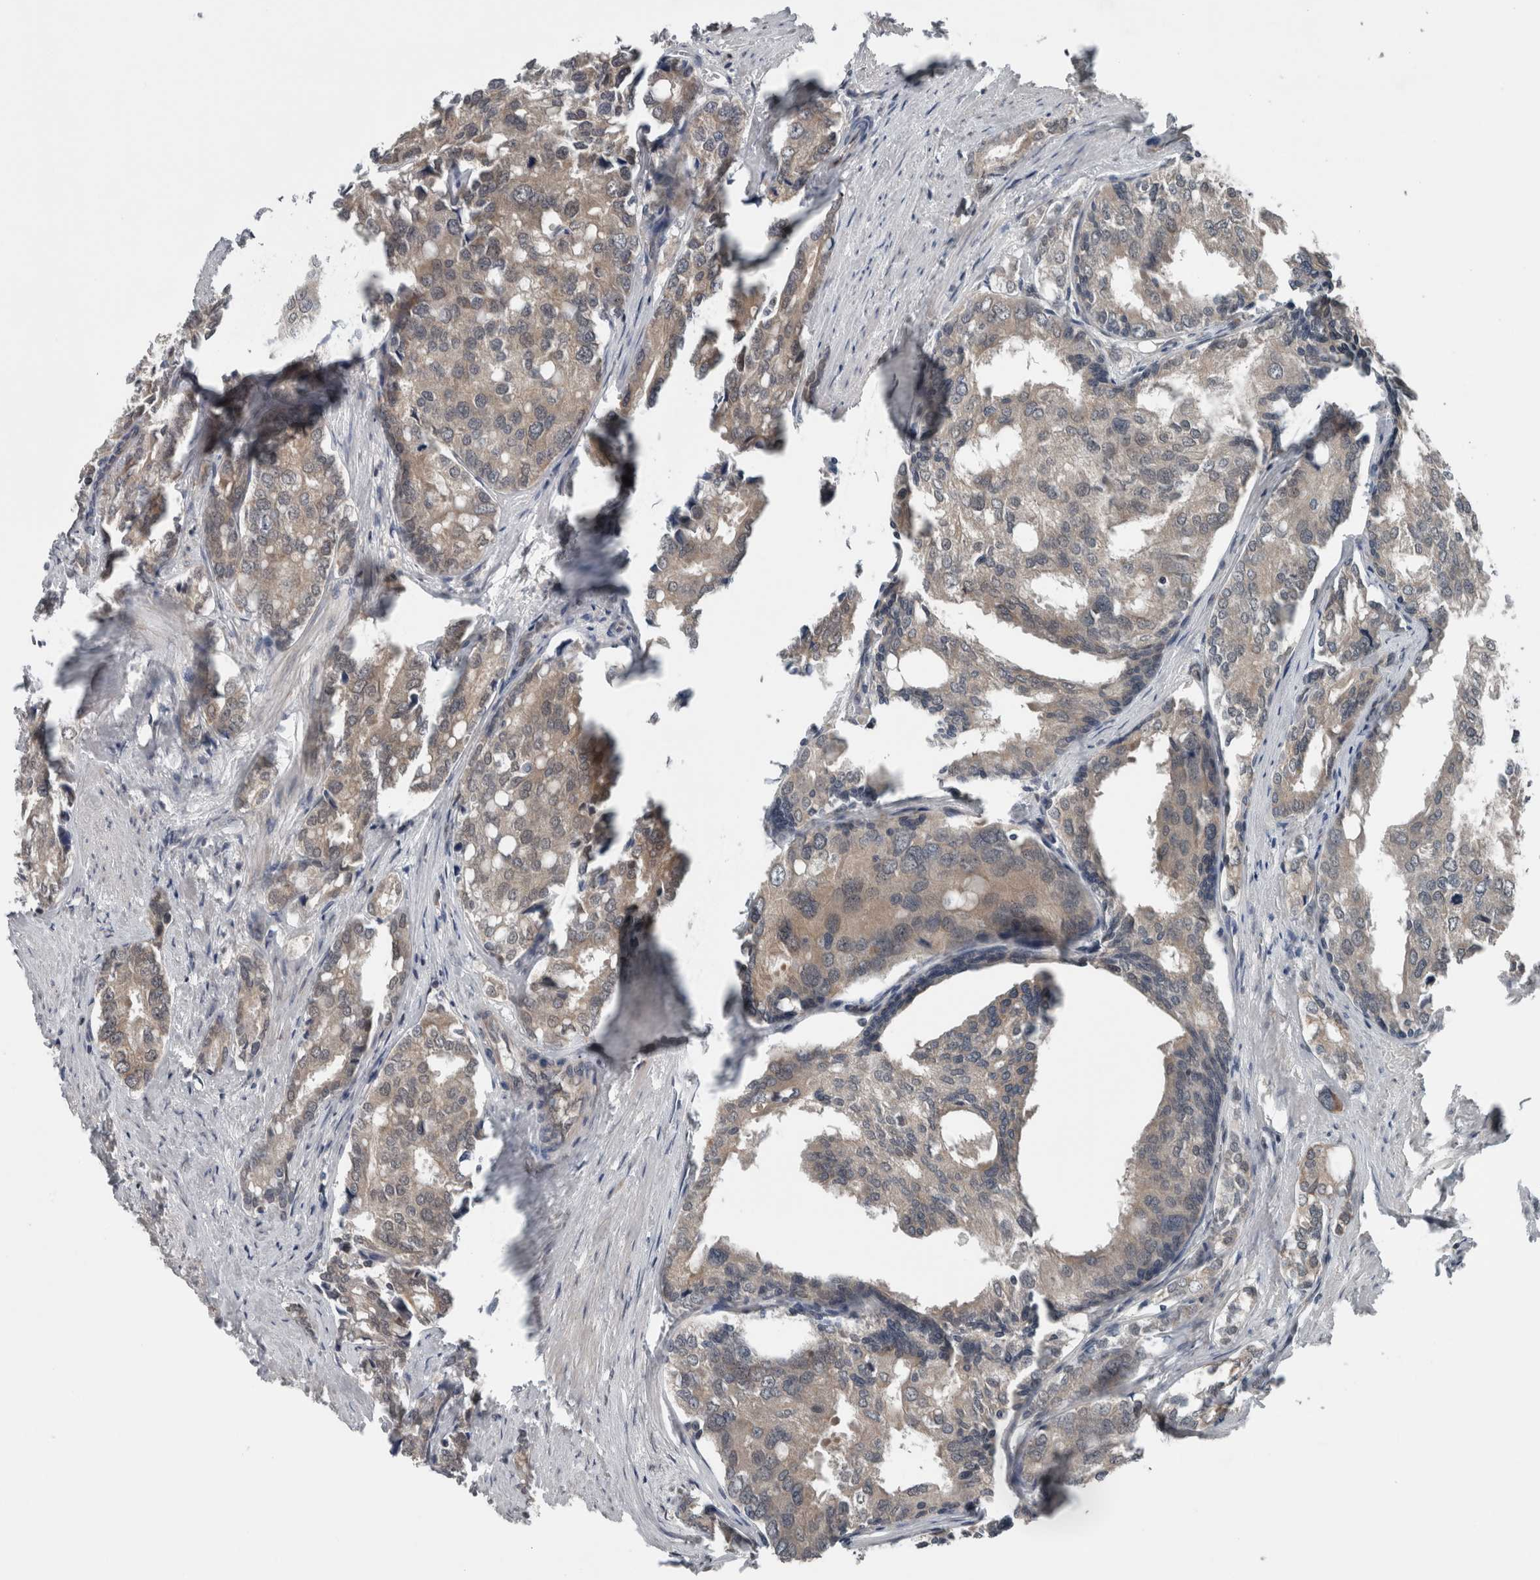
{"staining": {"intensity": "negative", "quantity": "none", "location": "none"}, "tissue": "prostate cancer", "cell_type": "Tumor cells", "image_type": "cancer", "snomed": [{"axis": "morphology", "description": "Adenocarcinoma, High grade"}, {"axis": "topography", "description": "Prostate"}], "caption": "IHC photomicrograph of neoplastic tissue: human prostate cancer (adenocarcinoma (high-grade)) stained with DAB shows no significant protein positivity in tumor cells.", "gene": "ENY2", "patient": {"sex": "male", "age": 50}}